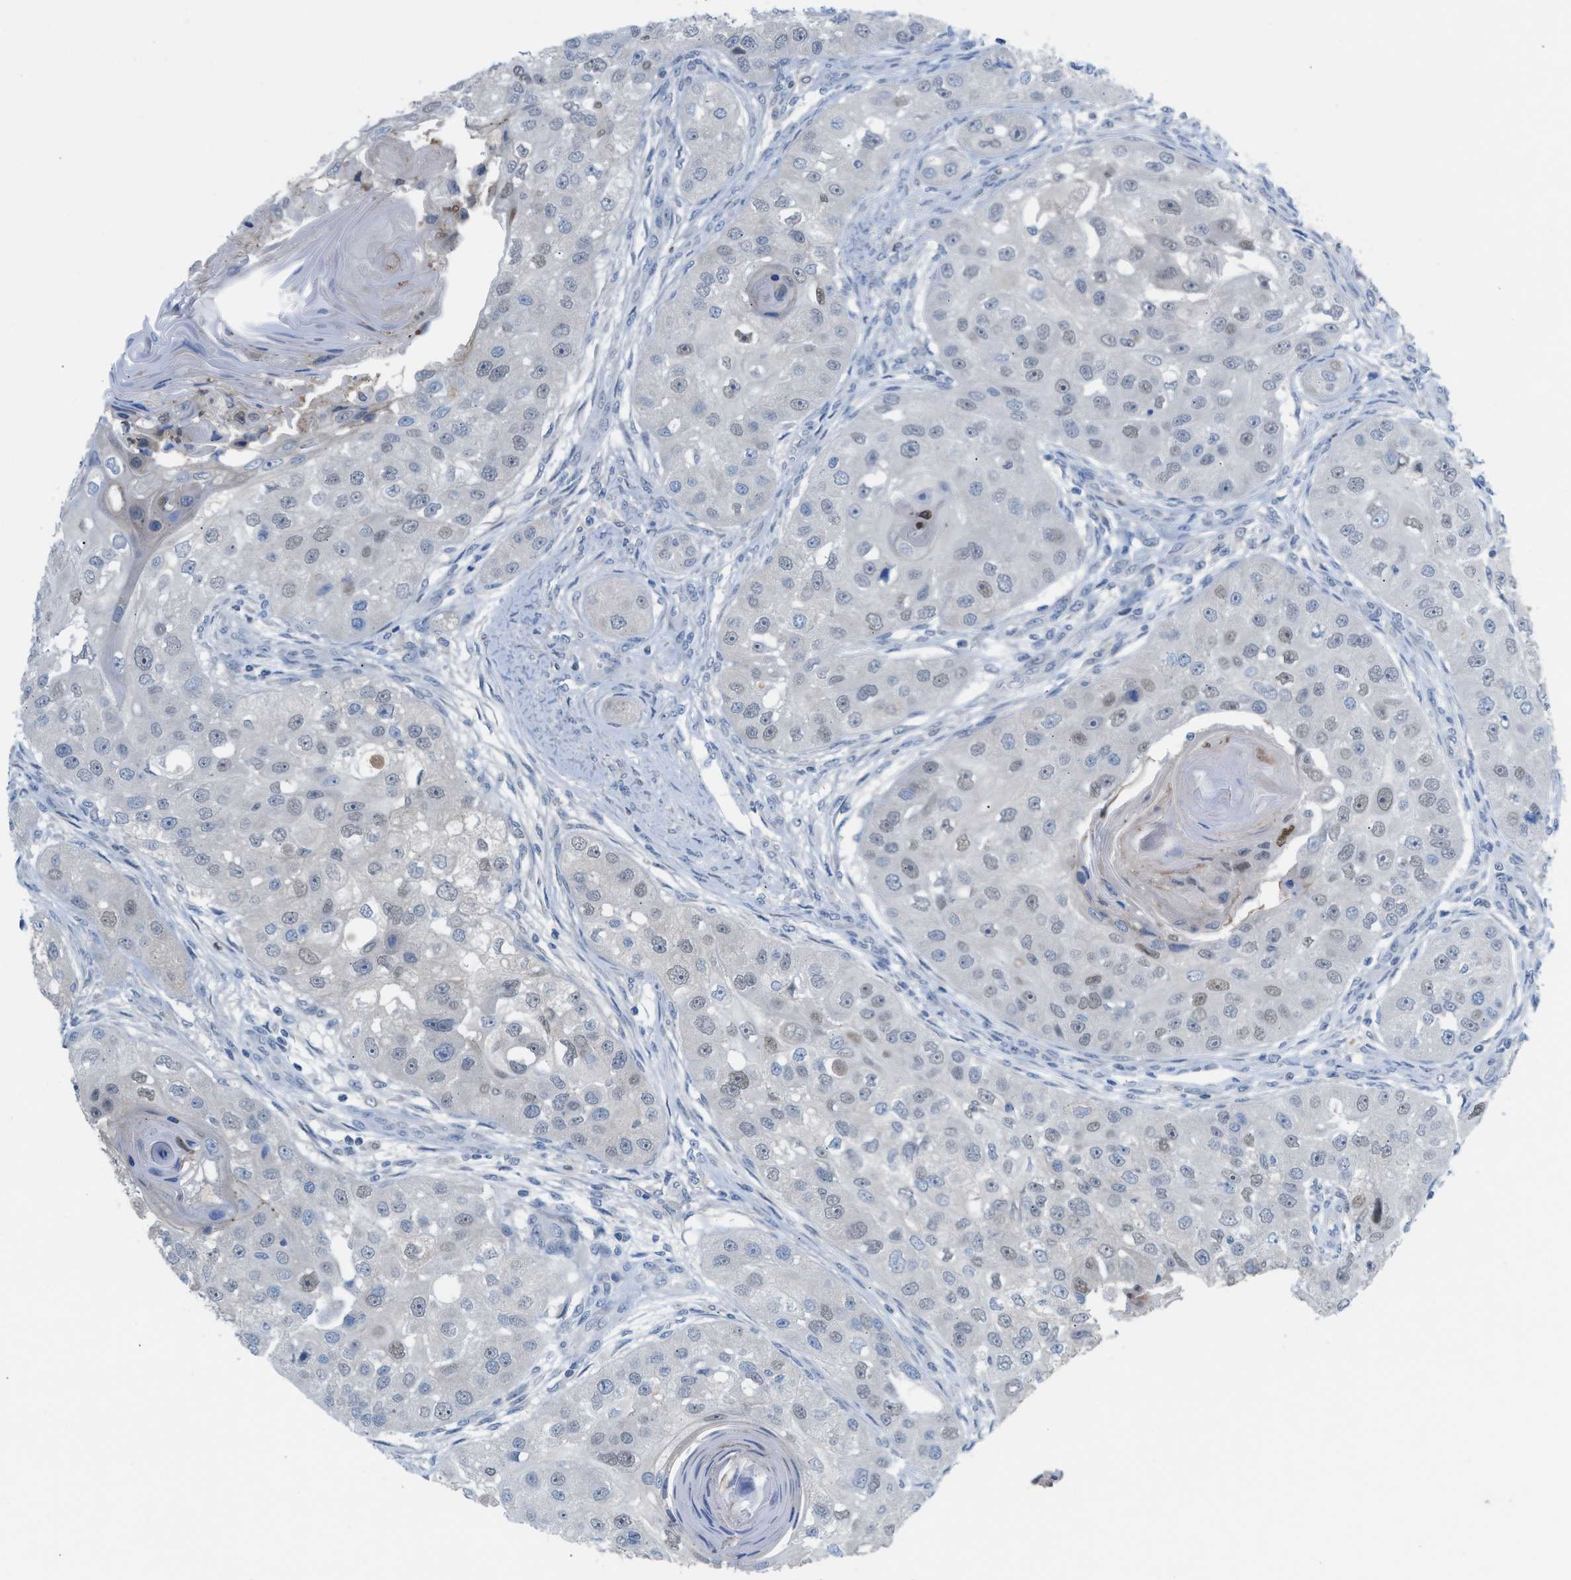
{"staining": {"intensity": "weak", "quantity": "<25%", "location": "nuclear"}, "tissue": "head and neck cancer", "cell_type": "Tumor cells", "image_type": "cancer", "snomed": [{"axis": "morphology", "description": "Normal tissue, NOS"}, {"axis": "morphology", "description": "Squamous cell carcinoma, NOS"}, {"axis": "topography", "description": "Skeletal muscle"}, {"axis": "topography", "description": "Head-Neck"}], "caption": "DAB (3,3'-diaminobenzidine) immunohistochemical staining of head and neck cancer reveals no significant positivity in tumor cells.", "gene": "PPM1D", "patient": {"sex": "male", "age": 51}}